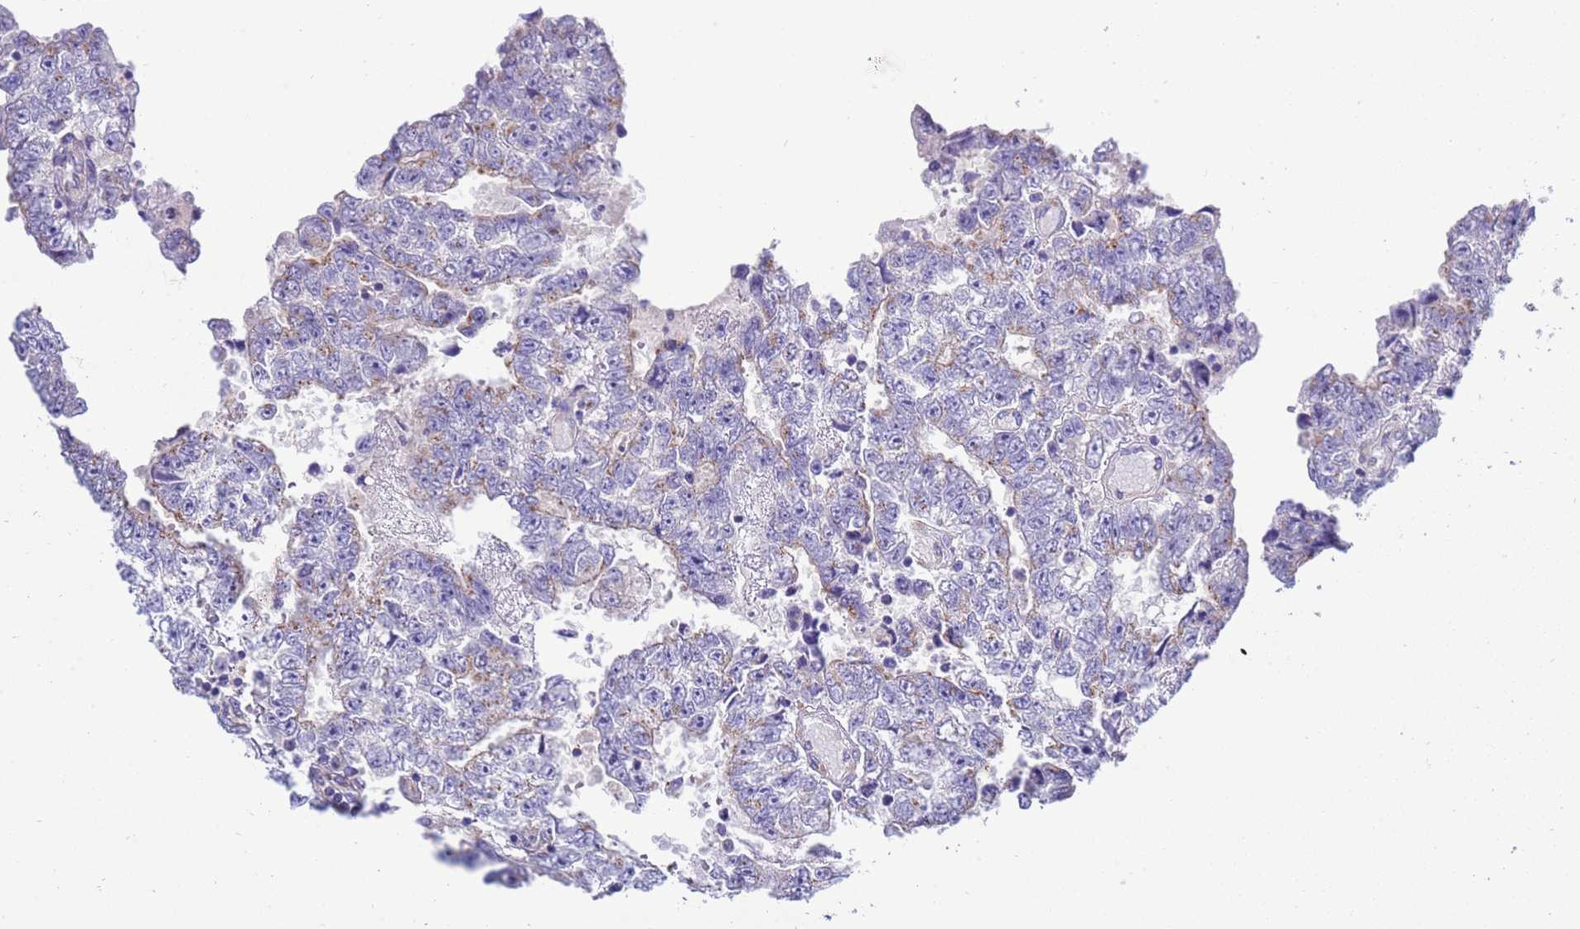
{"staining": {"intensity": "negative", "quantity": "none", "location": "none"}, "tissue": "testis cancer", "cell_type": "Tumor cells", "image_type": "cancer", "snomed": [{"axis": "morphology", "description": "Carcinoma, Embryonal, NOS"}, {"axis": "topography", "description": "Testis"}], "caption": "DAB immunohistochemical staining of human testis embryonal carcinoma exhibits no significant positivity in tumor cells. Nuclei are stained in blue.", "gene": "ANAPC1", "patient": {"sex": "male", "age": 25}}